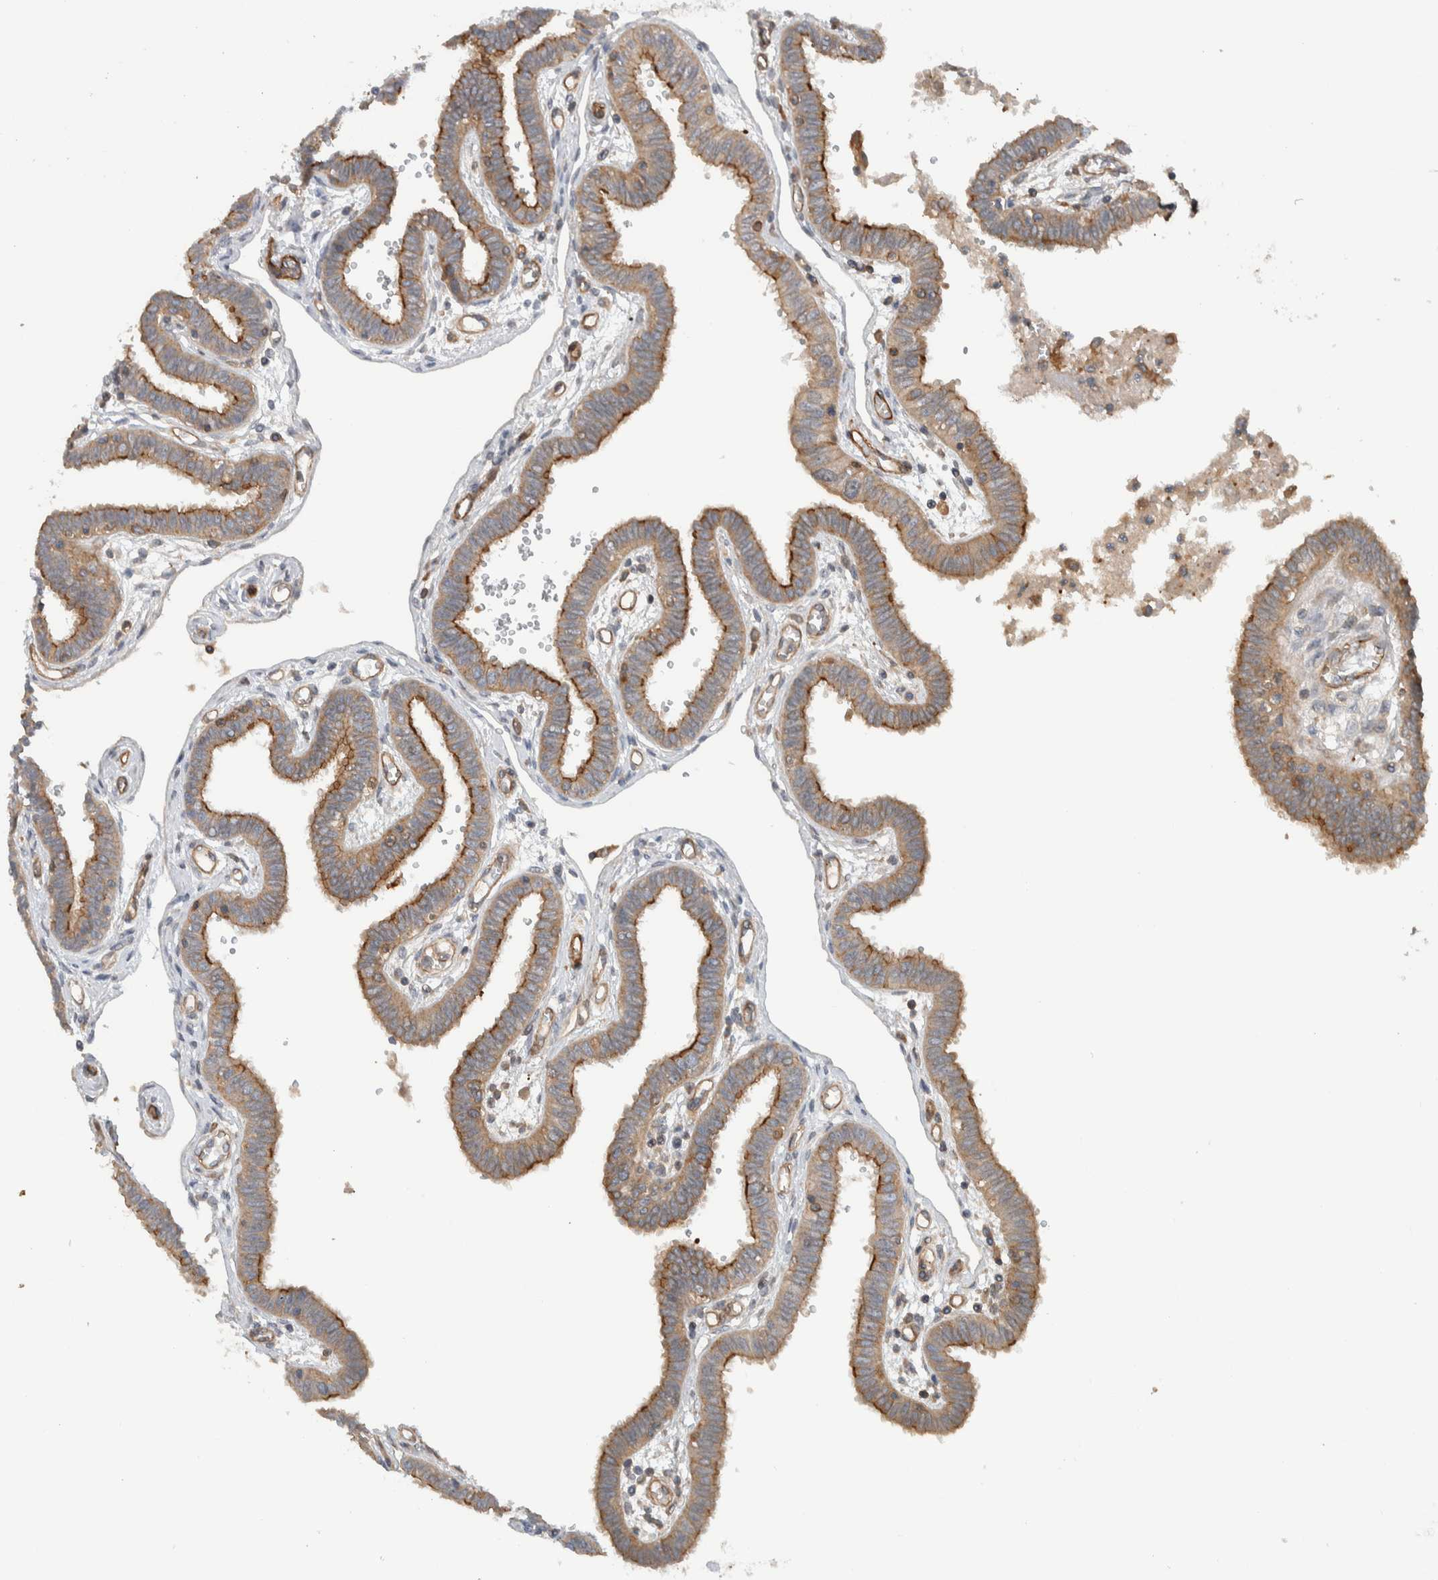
{"staining": {"intensity": "moderate", "quantity": ">75%", "location": "cytoplasmic/membranous"}, "tissue": "fallopian tube", "cell_type": "Glandular cells", "image_type": "normal", "snomed": [{"axis": "morphology", "description": "Normal tissue, NOS"}, {"axis": "topography", "description": "Fallopian tube"}], "caption": "Normal fallopian tube demonstrates moderate cytoplasmic/membranous expression in about >75% of glandular cells, visualized by immunohistochemistry. The protein is shown in brown color, while the nuclei are stained blue.", "gene": "MPRIP", "patient": {"sex": "female", "age": 32}}